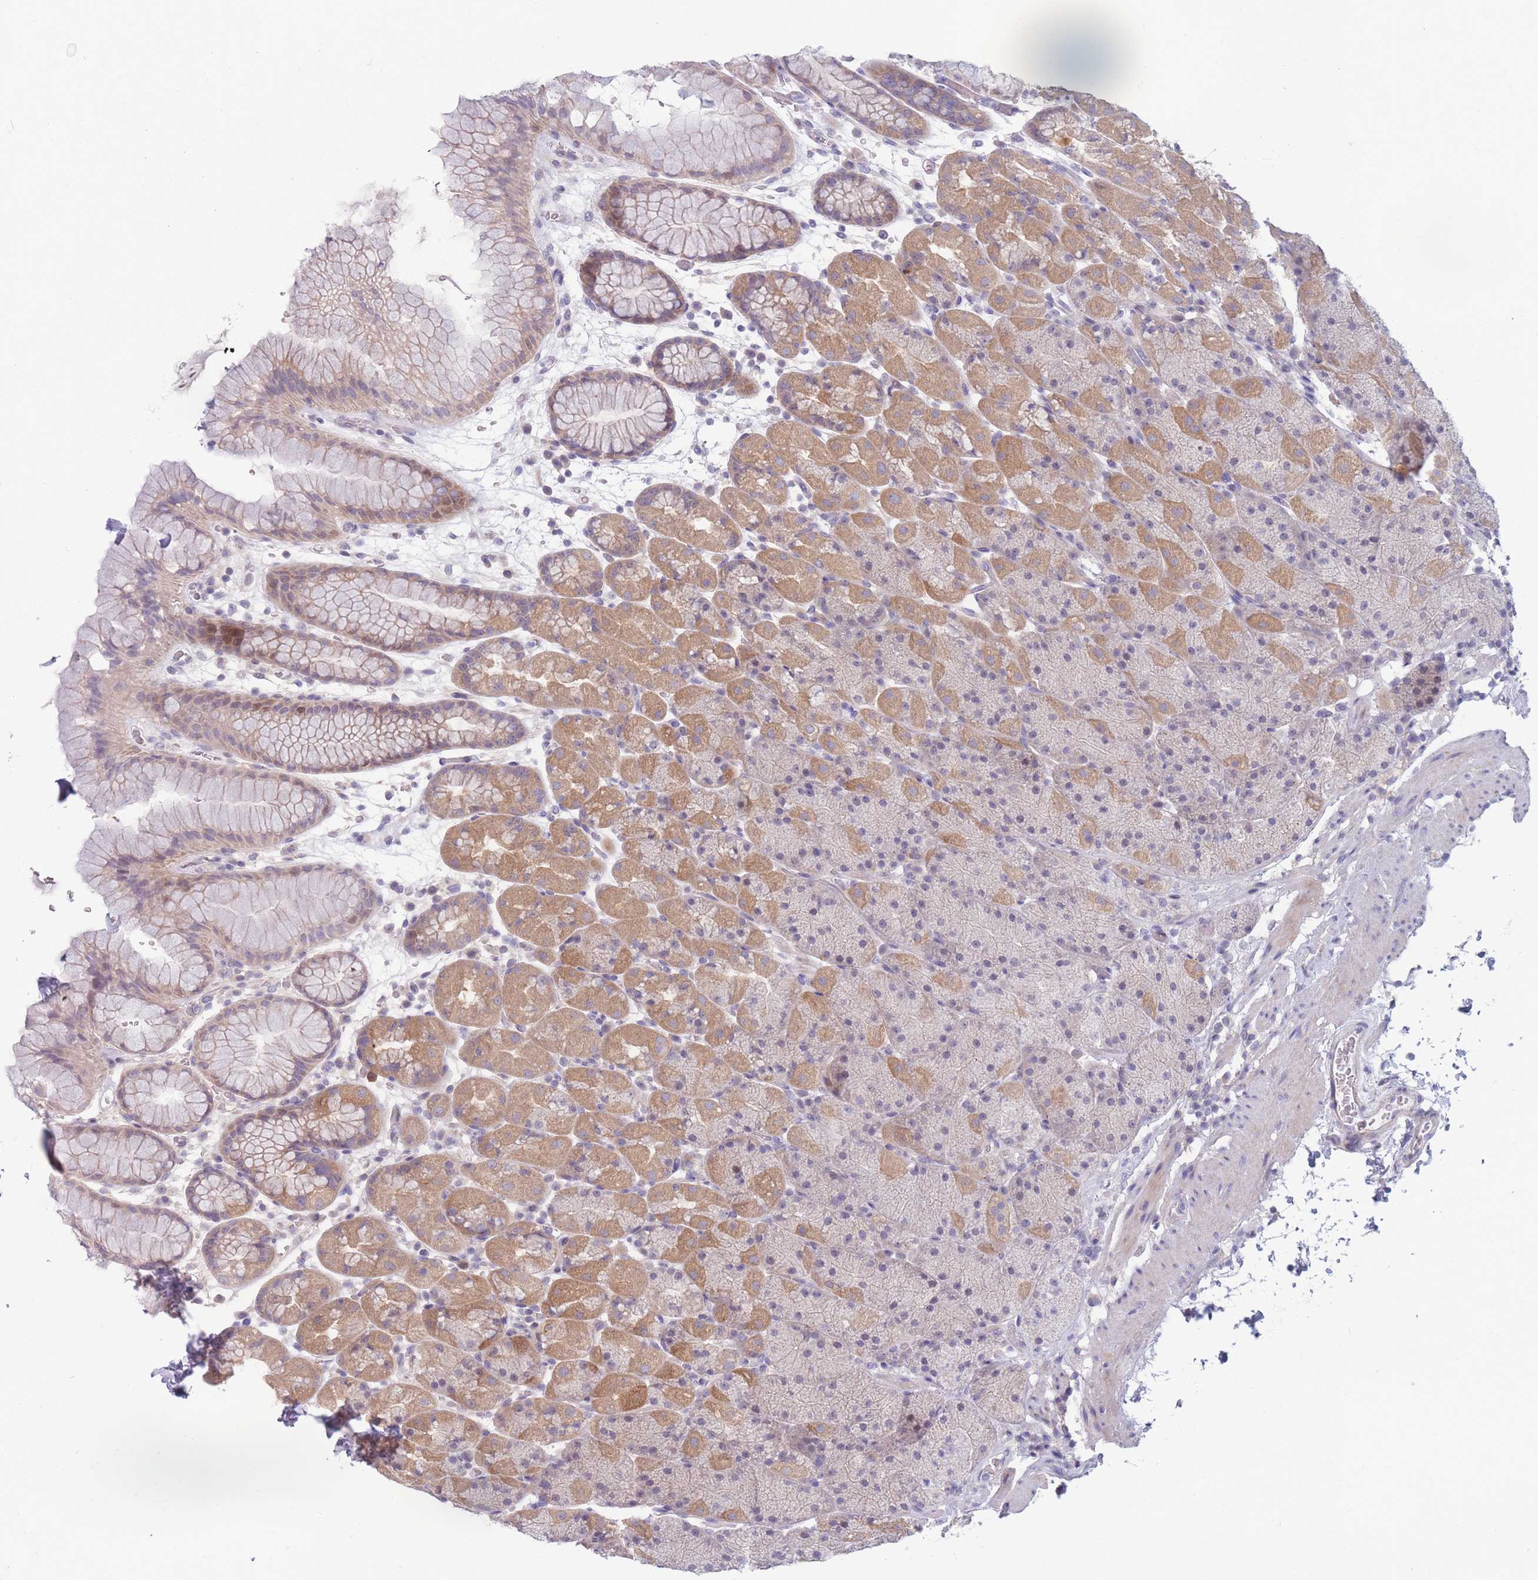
{"staining": {"intensity": "moderate", "quantity": "25%-75%", "location": "cytoplasmic/membranous"}, "tissue": "stomach", "cell_type": "Glandular cells", "image_type": "normal", "snomed": [{"axis": "morphology", "description": "Normal tissue, NOS"}, {"axis": "topography", "description": "Stomach, upper"}, {"axis": "topography", "description": "Stomach, lower"}], "caption": "This is a histology image of IHC staining of normal stomach, which shows moderate positivity in the cytoplasmic/membranous of glandular cells.", "gene": "PDE4A", "patient": {"sex": "male", "age": 67}}